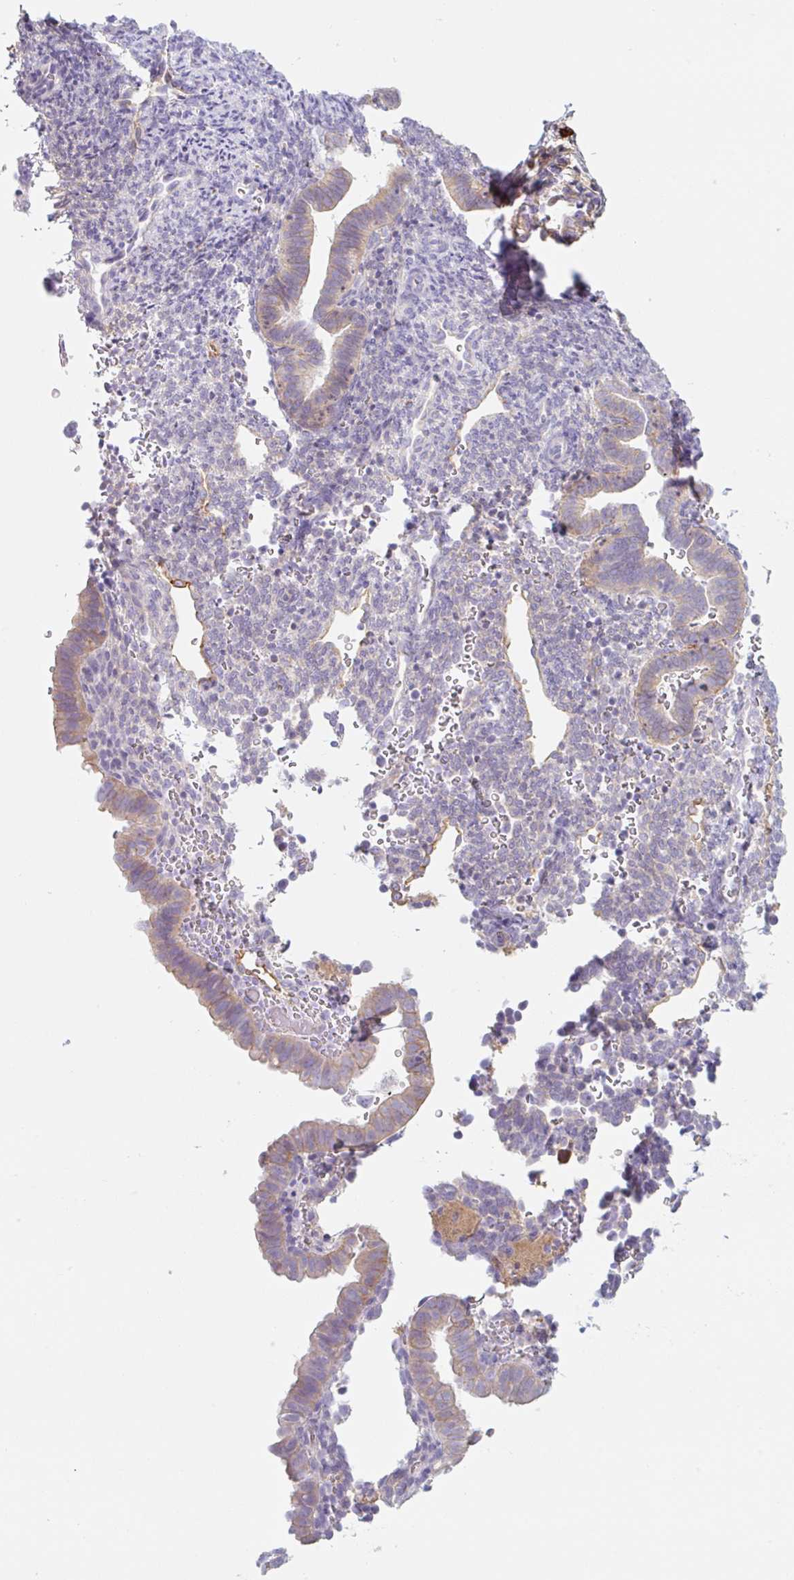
{"staining": {"intensity": "negative", "quantity": "none", "location": "none"}, "tissue": "endometrium", "cell_type": "Cells in endometrial stroma", "image_type": "normal", "snomed": [{"axis": "morphology", "description": "Normal tissue, NOS"}, {"axis": "topography", "description": "Endometrium"}], "caption": "The immunohistochemistry (IHC) histopathology image has no significant positivity in cells in endometrial stroma of endometrium.", "gene": "LYVE1", "patient": {"sex": "female", "age": 34}}